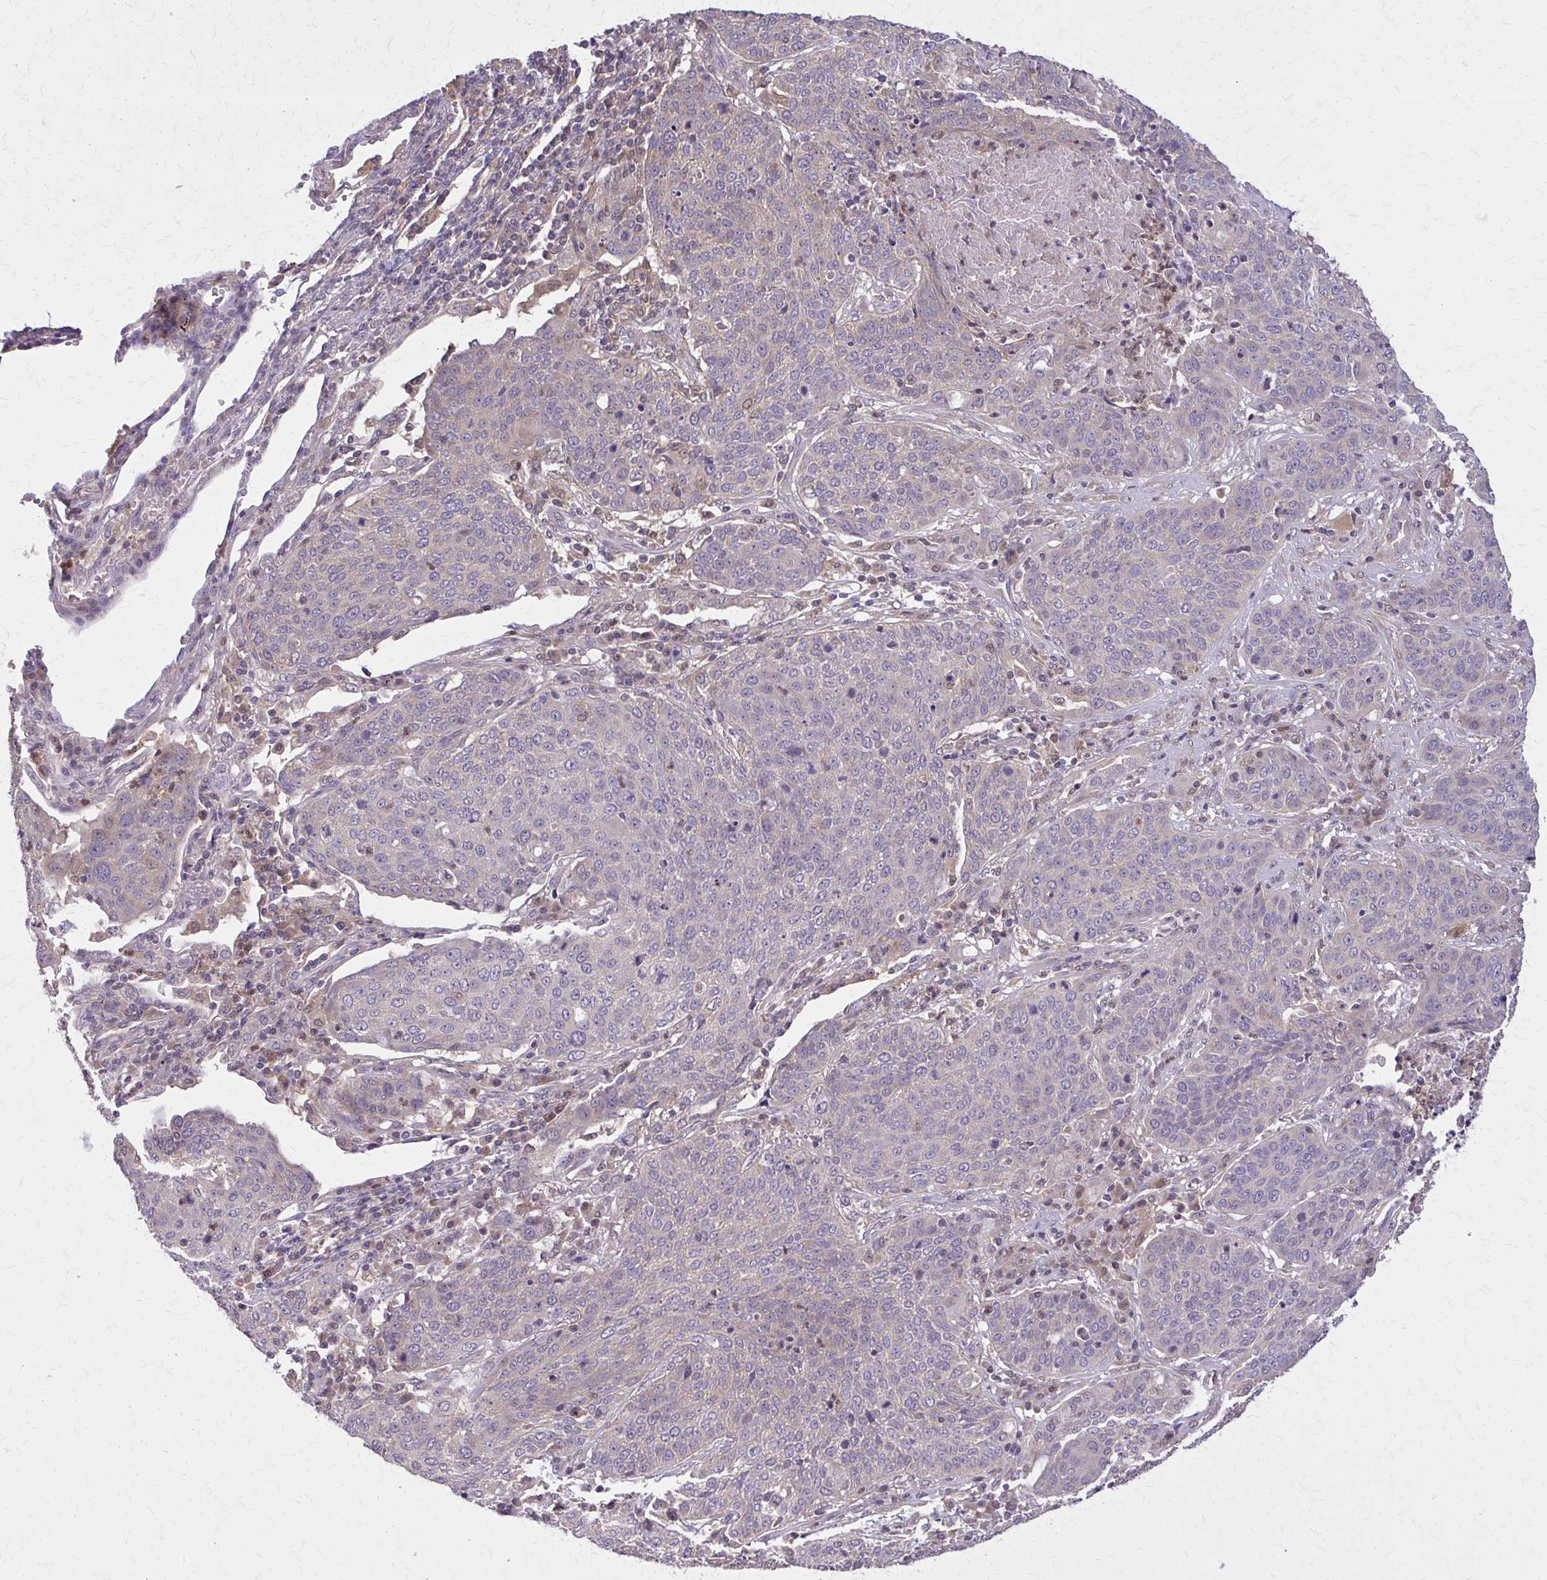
{"staining": {"intensity": "negative", "quantity": "none", "location": "none"}, "tissue": "lung cancer", "cell_type": "Tumor cells", "image_type": "cancer", "snomed": [{"axis": "morphology", "description": "Squamous cell carcinoma, NOS"}, {"axis": "topography", "description": "Lung"}], "caption": "Immunohistochemical staining of human lung squamous cell carcinoma shows no significant expression in tumor cells.", "gene": "NRBF2", "patient": {"sex": "male", "age": 63}}